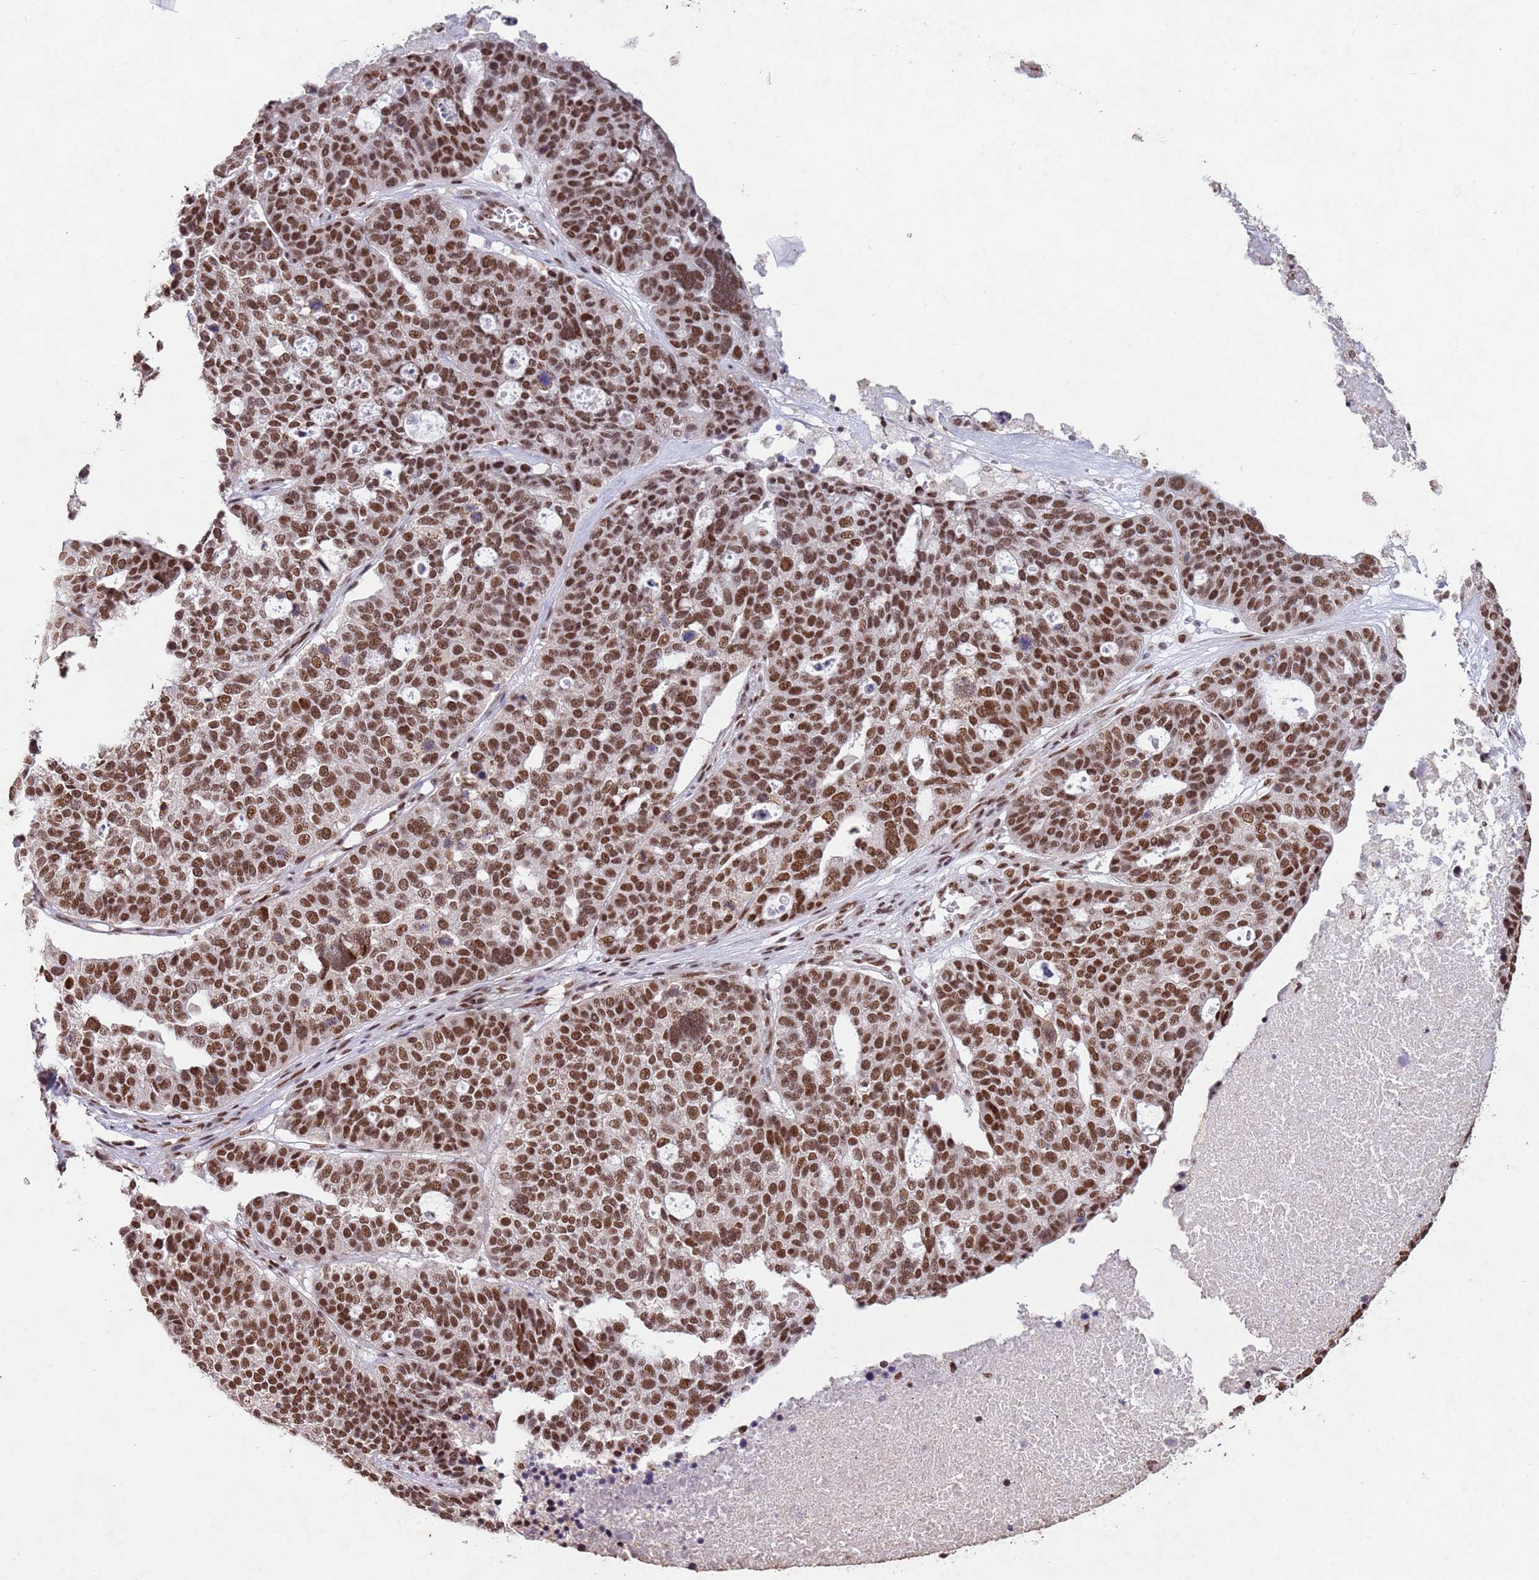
{"staining": {"intensity": "strong", "quantity": ">75%", "location": "nuclear"}, "tissue": "ovarian cancer", "cell_type": "Tumor cells", "image_type": "cancer", "snomed": [{"axis": "morphology", "description": "Cystadenocarcinoma, serous, NOS"}, {"axis": "topography", "description": "Ovary"}], "caption": "Protein expression analysis of ovarian cancer shows strong nuclear expression in about >75% of tumor cells. Immunohistochemistry (ihc) stains the protein of interest in brown and the nuclei are stained blue.", "gene": "ESF1", "patient": {"sex": "female", "age": 59}}